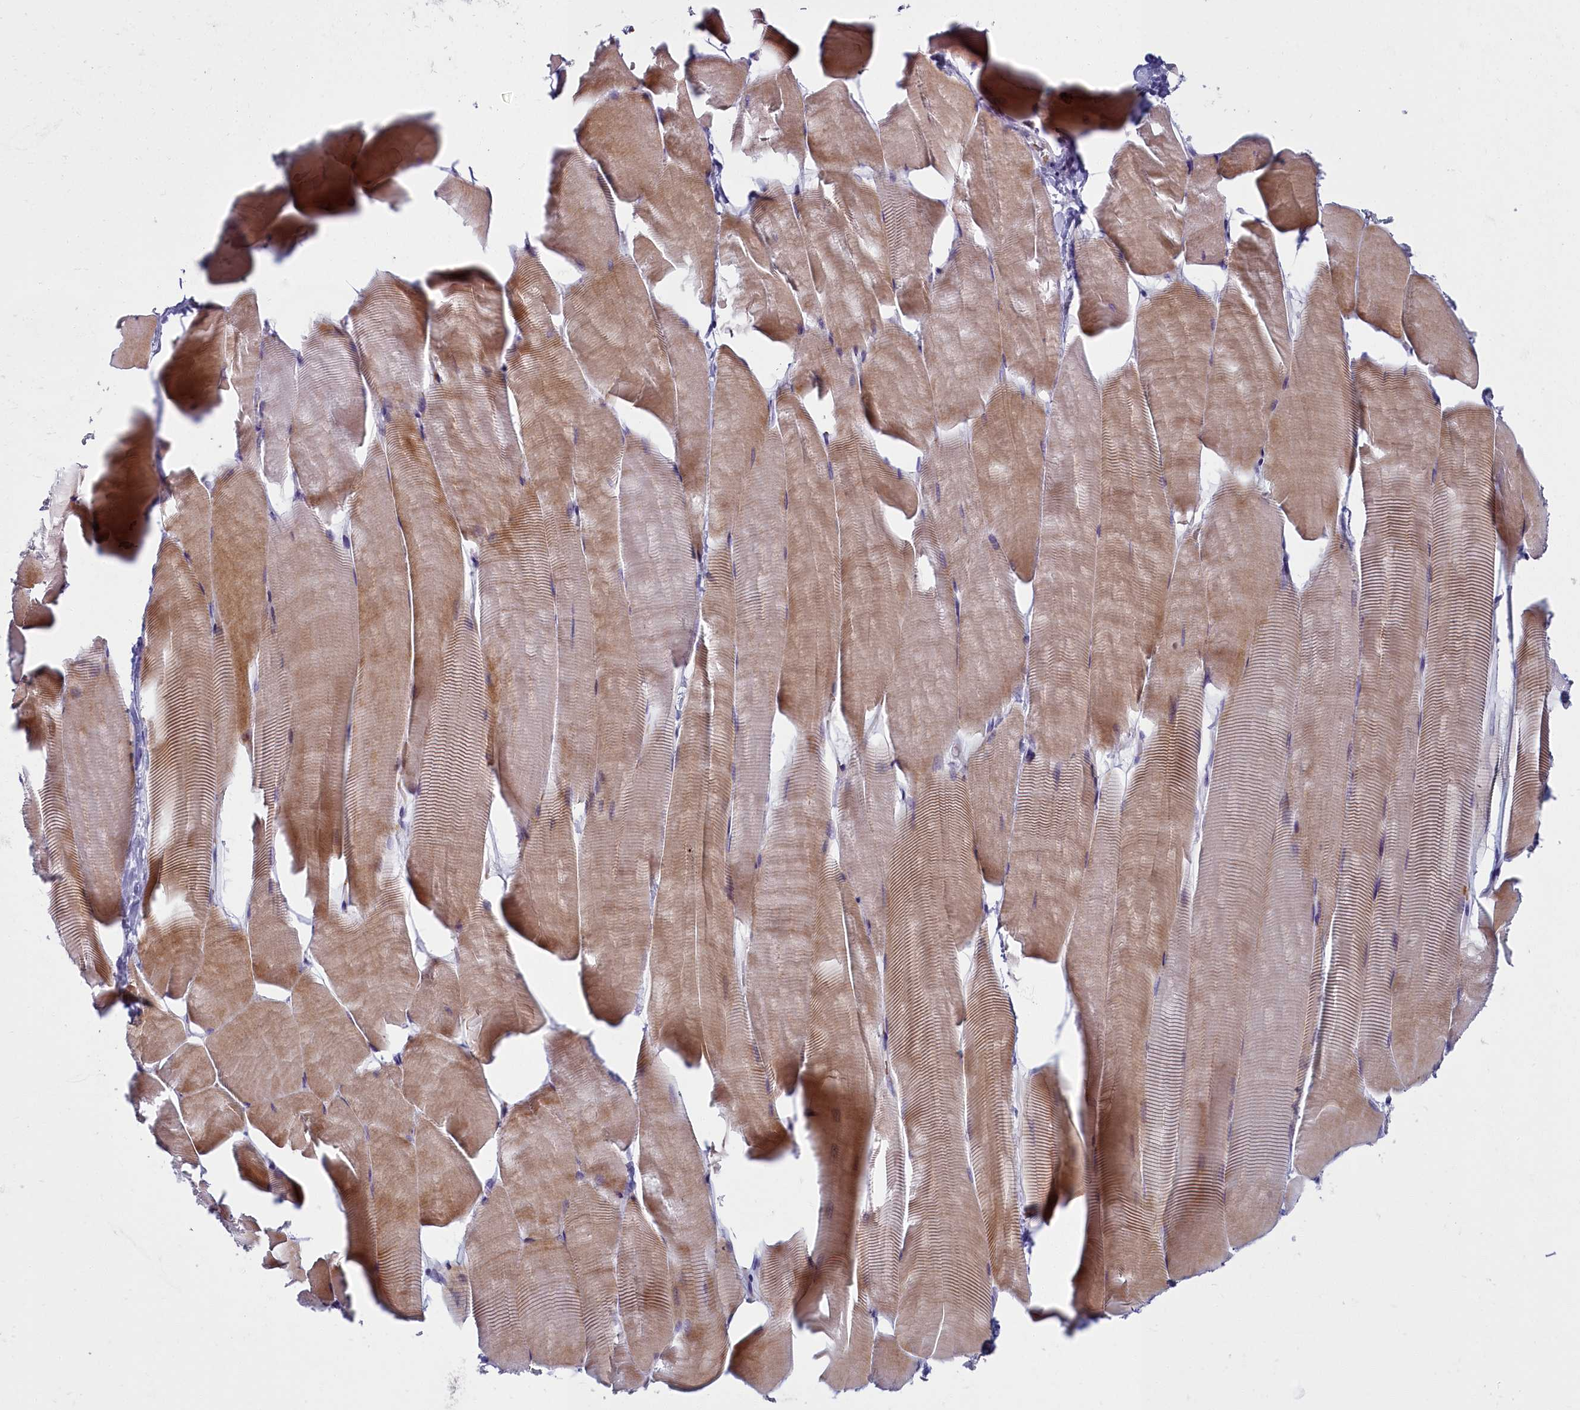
{"staining": {"intensity": "moderate", "quantity": ">75%", "location": "cytoplasmic/membranous"}, "tissue": "skeletal muscle", "cell_type": "Myocytes", "image_type": "normal", "snomed": [{"axis": "morphology", "description": "Normal tissue, NOS"}, {"axis": "topography", "description": "Skeletal muscle"}], "caption": "Unremarkable skeletal muscle shows moderate cytoplasmic/membranous positivity in approximately >75% of myocytes, visualized by immunohistochemistry.", "gene": "ARL15", "patient": {"sex": "male", "age": 25}}